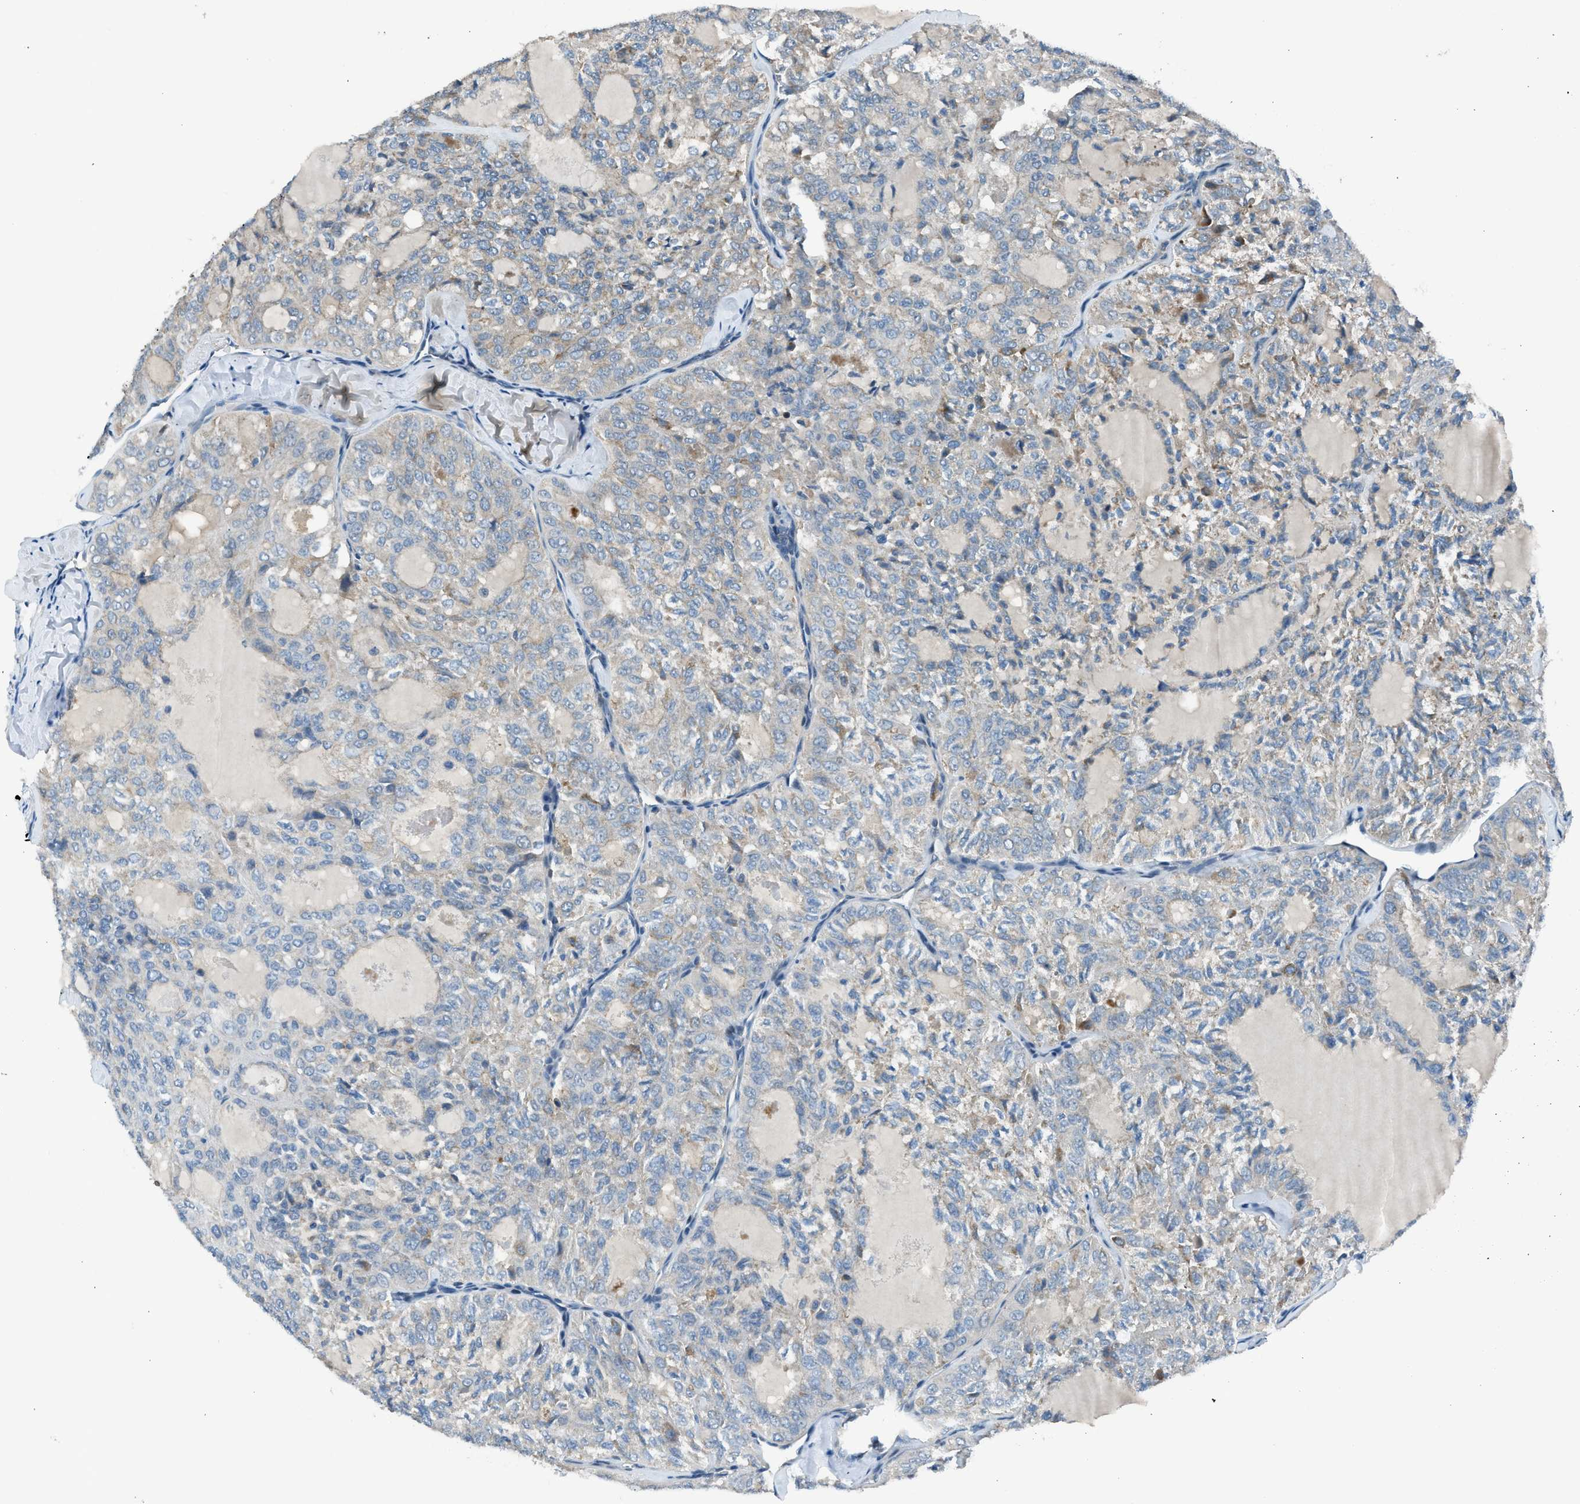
{"staining": {"intensity": "weak", "quantity": "25%-75%", "location": "cytoplasmic/membranous"}, "tissue": "thyroid cancer", "cell_type": "Tumor cells", "image_type": "cancer", "snomed": [{"axis": "morphology", "description": "Follicular adenoma carcinoma, NOS"}, {"axis": "topography", "description": "Thyroid gland"}], "caption": "Weak cytoplasmic/membranous protein expression is seen in approximately 25%-75% of tumor cells in thyroid cancer (follicular adenoma carcinoma).", "gene": "LMLN", "patient": {"sex": "male", "age": 75}}